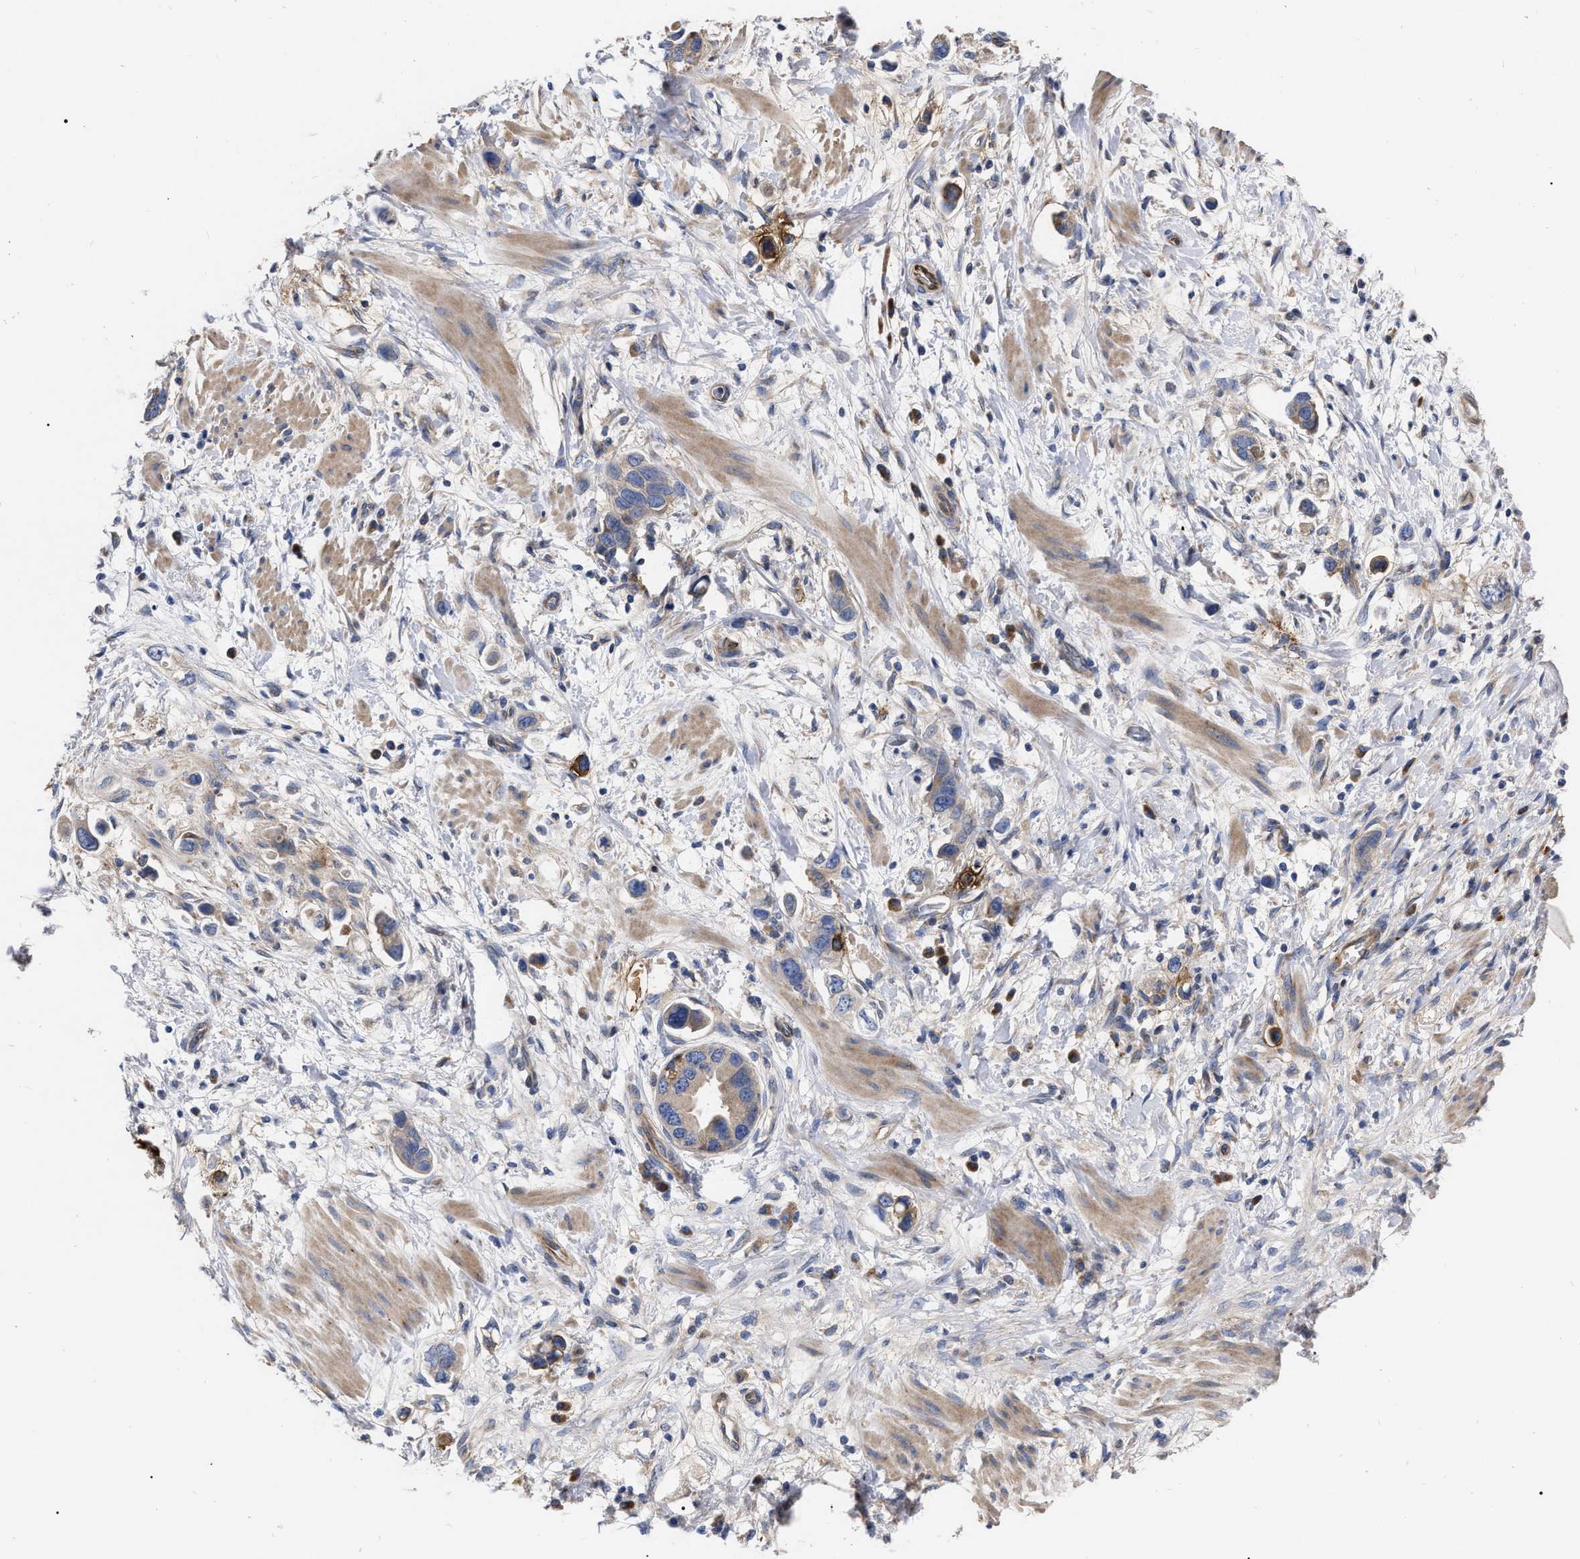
{"staining": {"intensity": "weak", "quantity": "<25%", "location": "cytoplasmic/membranous"}, "tissue": "stomach cancer", "cell_type": "Tumor cells", "image_type": "cancer", "snomed": [{"axis": "morphology", "description": "Adenocarcinoma, NOS"}, {"axis": "topography", "description": "Stomach, lower"}], "caption": "Immunohistochemistry image of neoplastic tissue: stomach adenocarcinoma stained with DAB exhibits no significant protein expression in tumor cells.", "gene": "MLST8", "patient": {"sex": "female", "age": 93}}